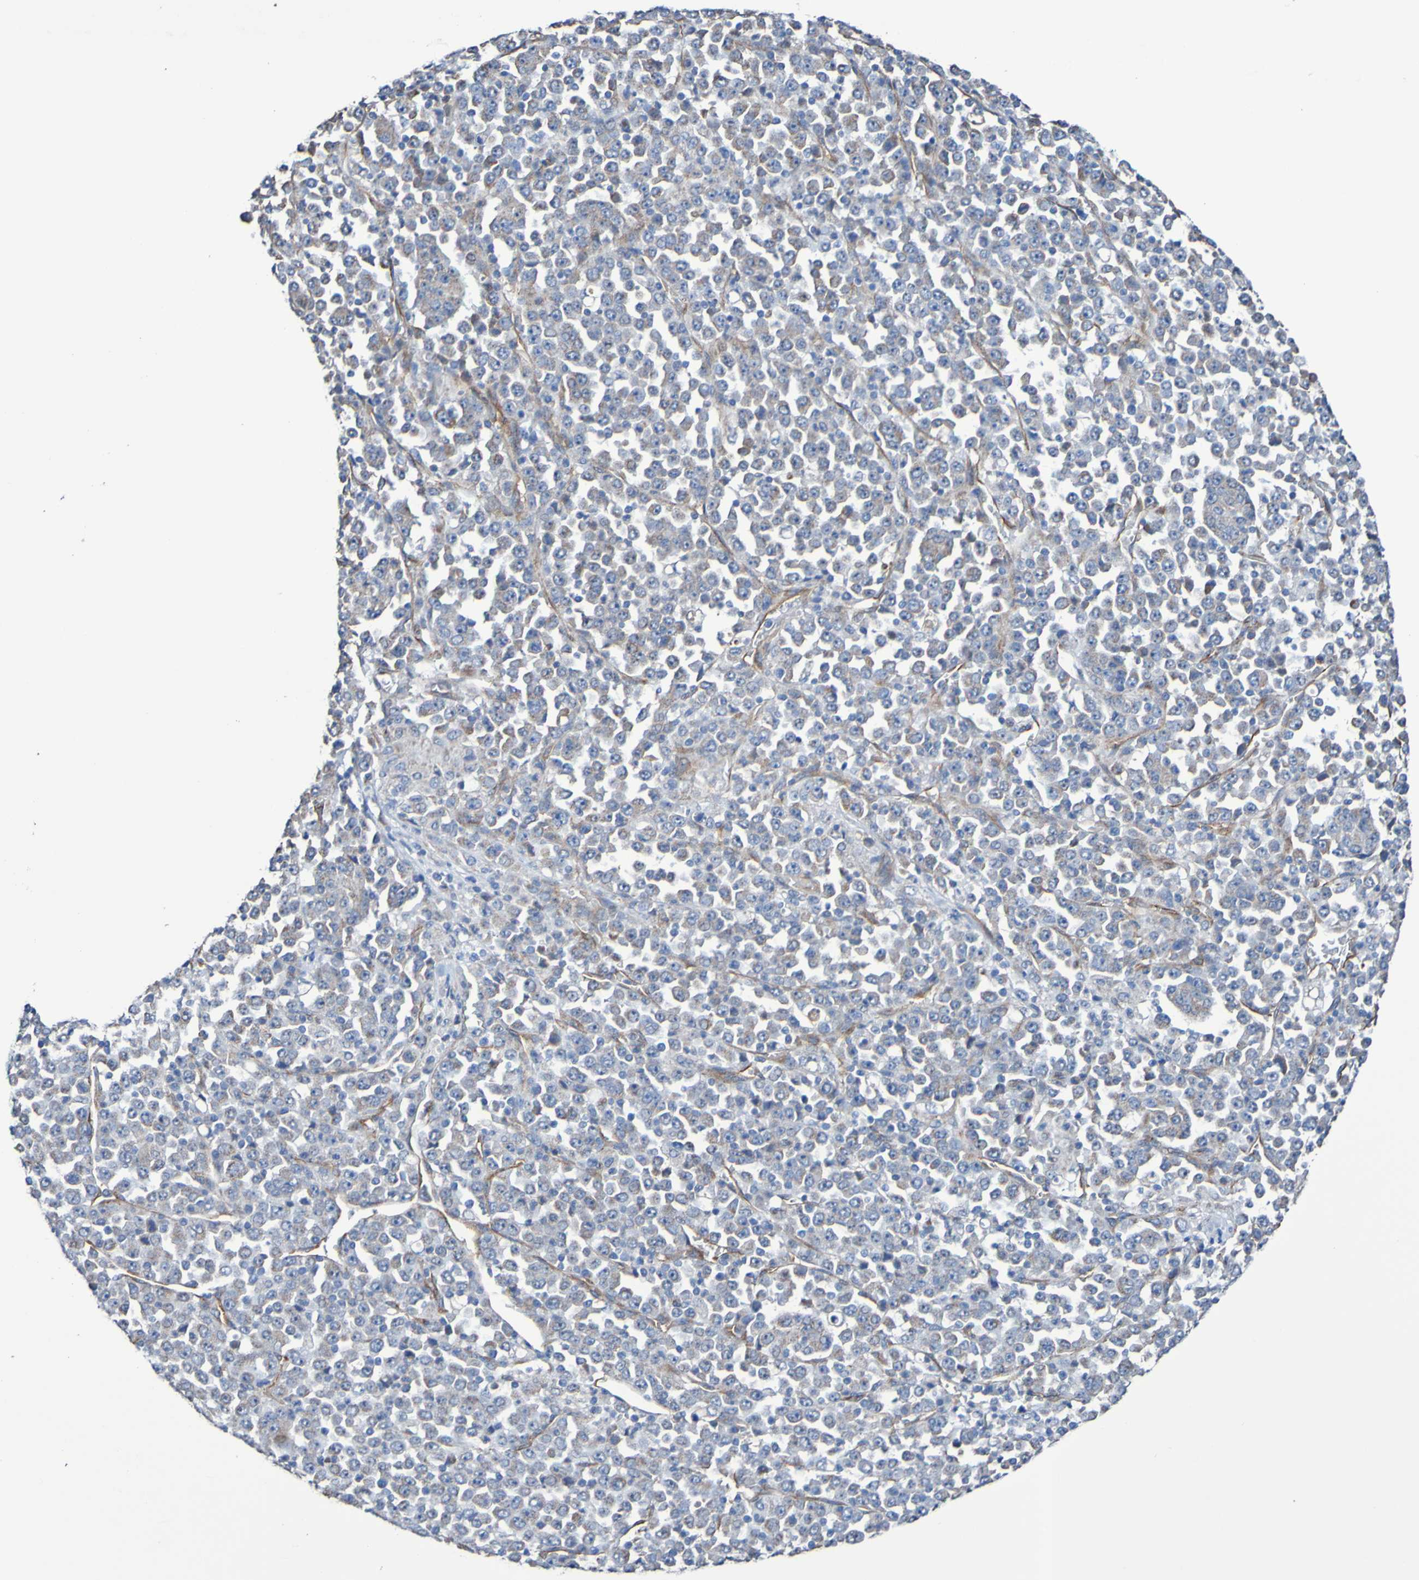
{"staining": {"intensity": "weak", "quantity": "<25%", "location": "cytoplasmic/membranous"}, "tissue": "stomach cancer", "cell_type": "Tumor cells", "image_type": "cancer", "snomed": [{"axis": "morphology", "description": "Normal tissue, NOS"}, {"axis": "morphology", "description": "Adenocarcinoma, NOS"}, {"axis": "topography", "description": "Stomach, upper"}, {"axis": "topography", "description": "Stomach"}], "caption": "The image exhibits no significant positivity in tumor cells of stomach cancer (adenocarcinoma).", "gene": "ELMOD3", "patient": {"sex": "male", "age": 59}}